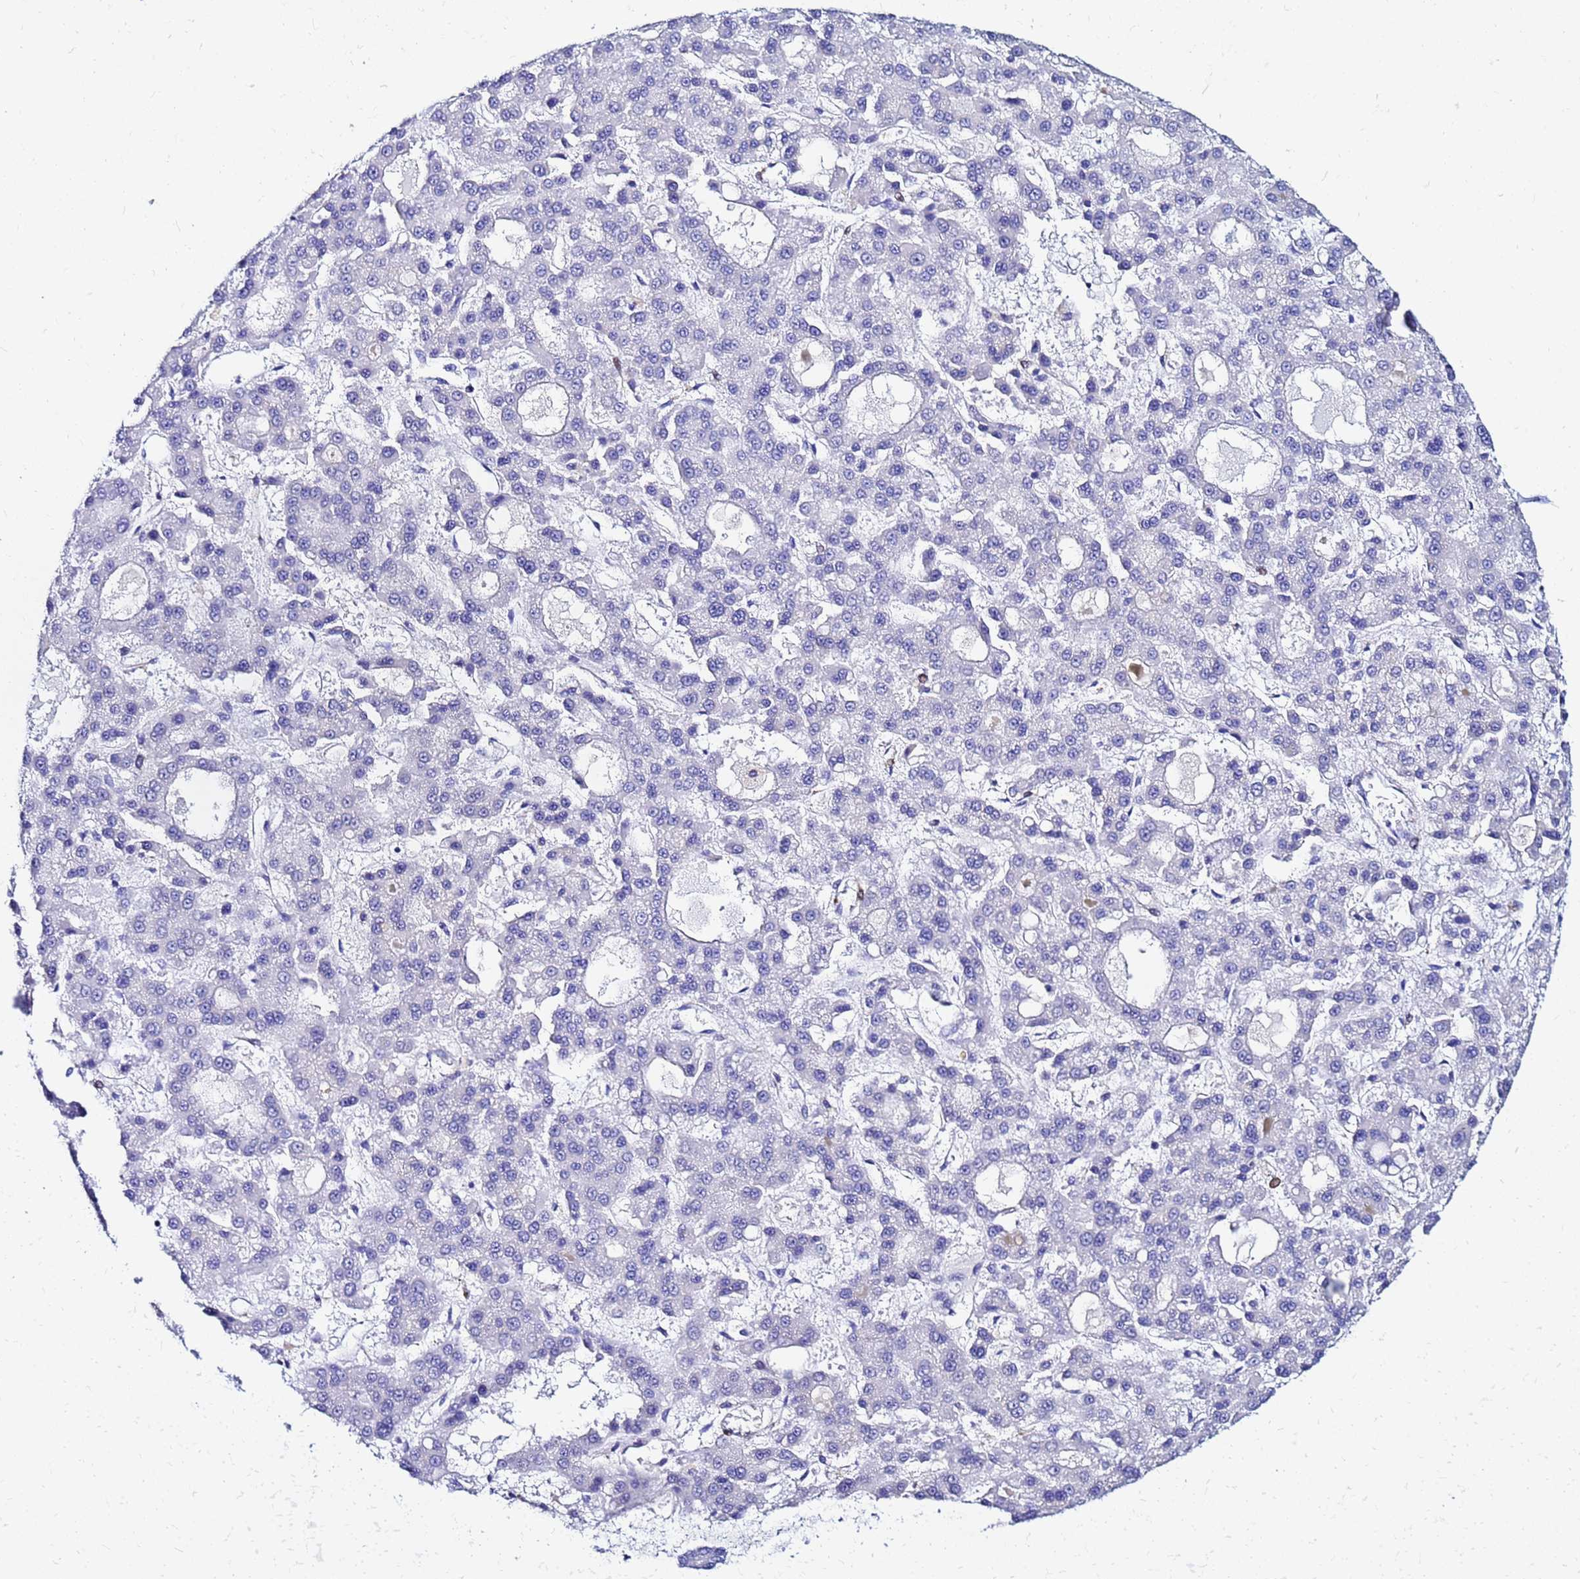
{"staining": {"intensity": "negative", "quantity": "none", "location": "none"}, "tissue": "liver cancer", "cell_type": "Tumor cells", "image_type": "cancer", "snomed": [{"axis": "morphology", "description": "Carcinoma, Hepatocellular, NOS"}, {"axis": "topography", "description": "Liver"}], "caption": "The IHC micrograph has no significant expression in tumor cells of liver cancer (hepatocellular carcinoma) tissue.", "gene": "PPP1R14C", "patient": {"sex": "male", "age": 70}}